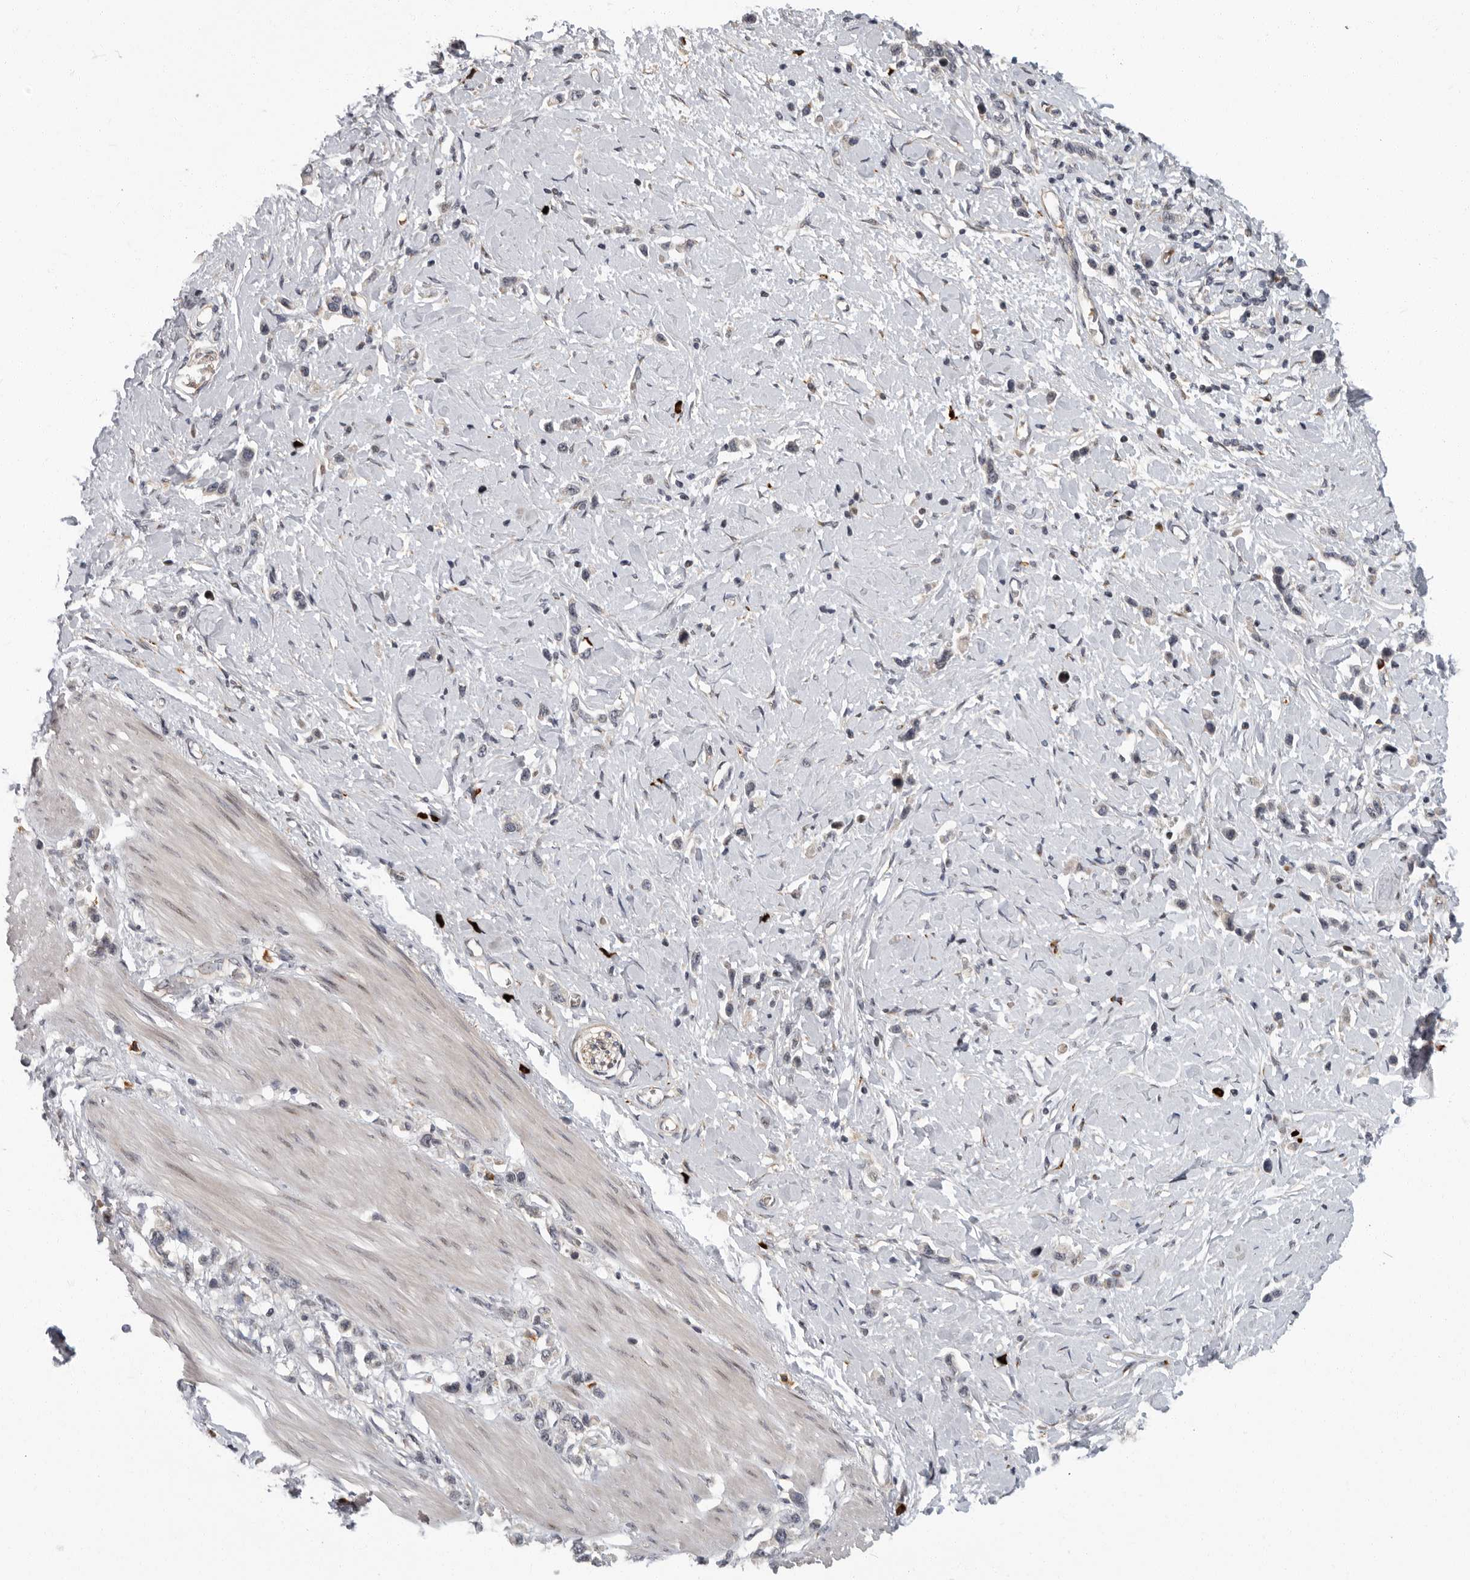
{"staining": {"intensity": "negative", "quantity": "none", "location": "none"}, "tissue": "stomach cancer", "cell_type": "Tumor cells", "image_type": "cancer", "snomed": [{"axis": "morphology", "description": "Adenocarcinoma, NOS"}, {"axis": "topography", "description": "Stomach"}], "caption": "Immunohistochemical staining of adenocarcinoma (stomach) displays no significant positivity in tumor cells. (DAB immunohistochemistry (IHC) with hematoxylin counter stain).", "gene": "PDCD11", "patient": {"sex": "female", "age": 65}}